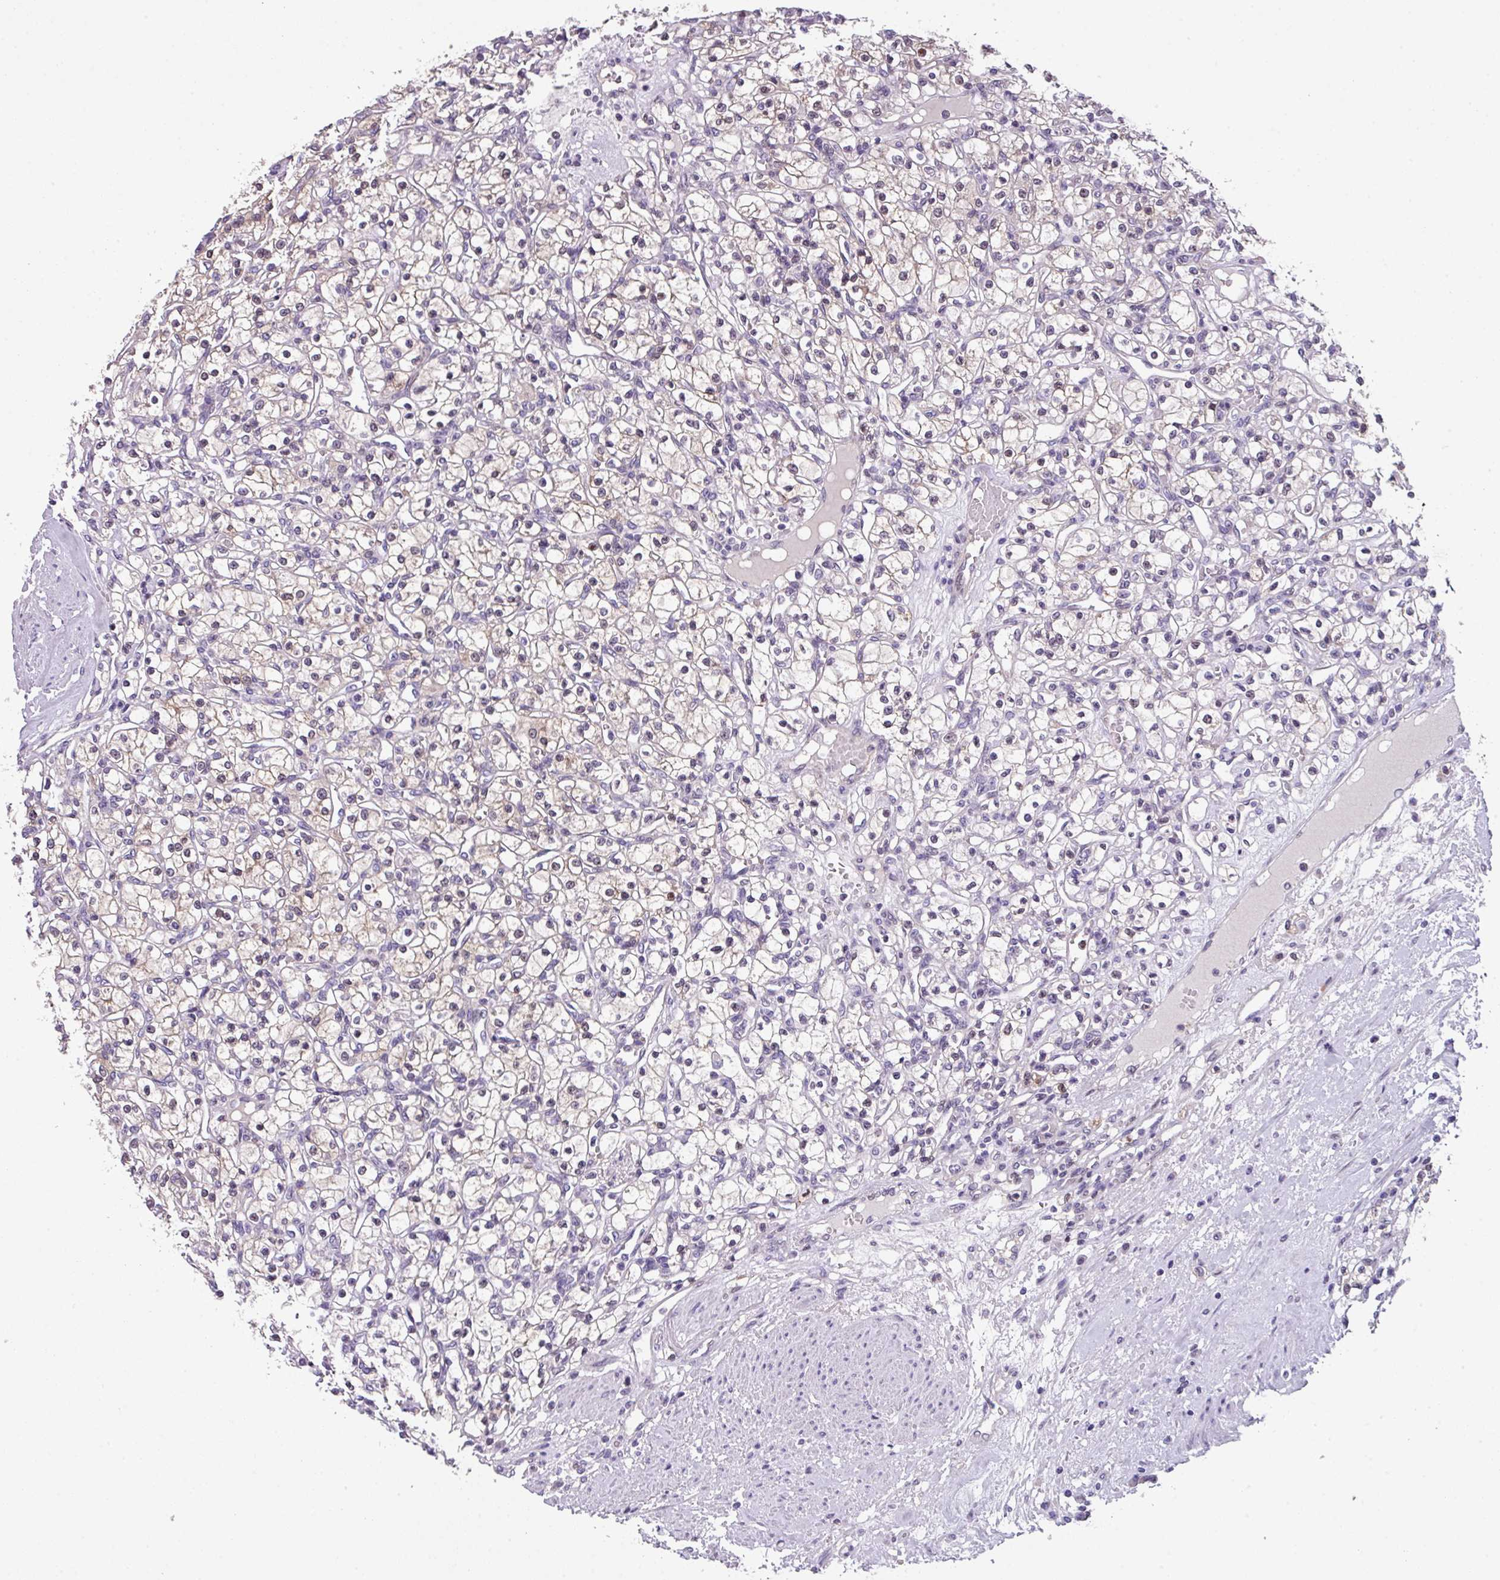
{"staining": {"intensity": "negative", "quantity": "none", "location": "none"}, "tissue": "renal cancer", "cell_type": "Tumor cells", "image_type": "cancer", "snomed": [{"axis": "morphology", "description": "Adenocarcinoma, NOS"}, {"axis": "topography", "description": "Kidney"}], "caption": "Human renal adenocarcinoma stained for a protein using immunohistochemistry (IHC) displays no expression in tumor cells.", "gene": "ZFP3", "patient": {"sex": "female", "age": 59}}